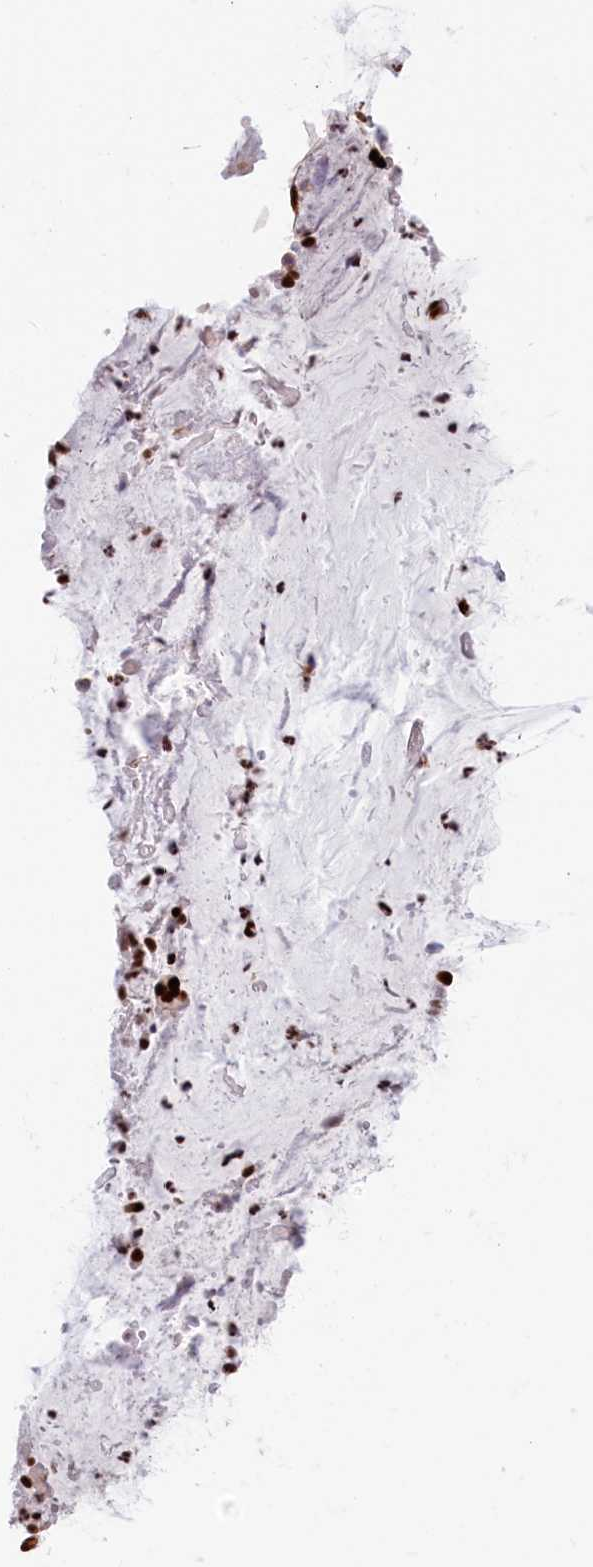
{"staining": {"intensity": "strong", "quantity": ">75%", "location": "nuclear"}, "tissue": "adipose tissue", "cell_type": "Adipocytes", "image_type": "normal", "snomed": [{"axis": "morphology", "description": "Normal tissue, NOS"}, {"axis": "topography", "description": "Lymph node"}, {"axis": "topography", "description": "Cartilage tissue"}, {"axis": "topography", "description": "Bronchus"}], "caption": "Immunohistochemical staining of benign human adipose tissue shows >75% levels of strong nuclear protein staining in approximately >75% of adipocytes.", "gene": "SNRNP70", "patient": {"sex": "male", "age": 63}}